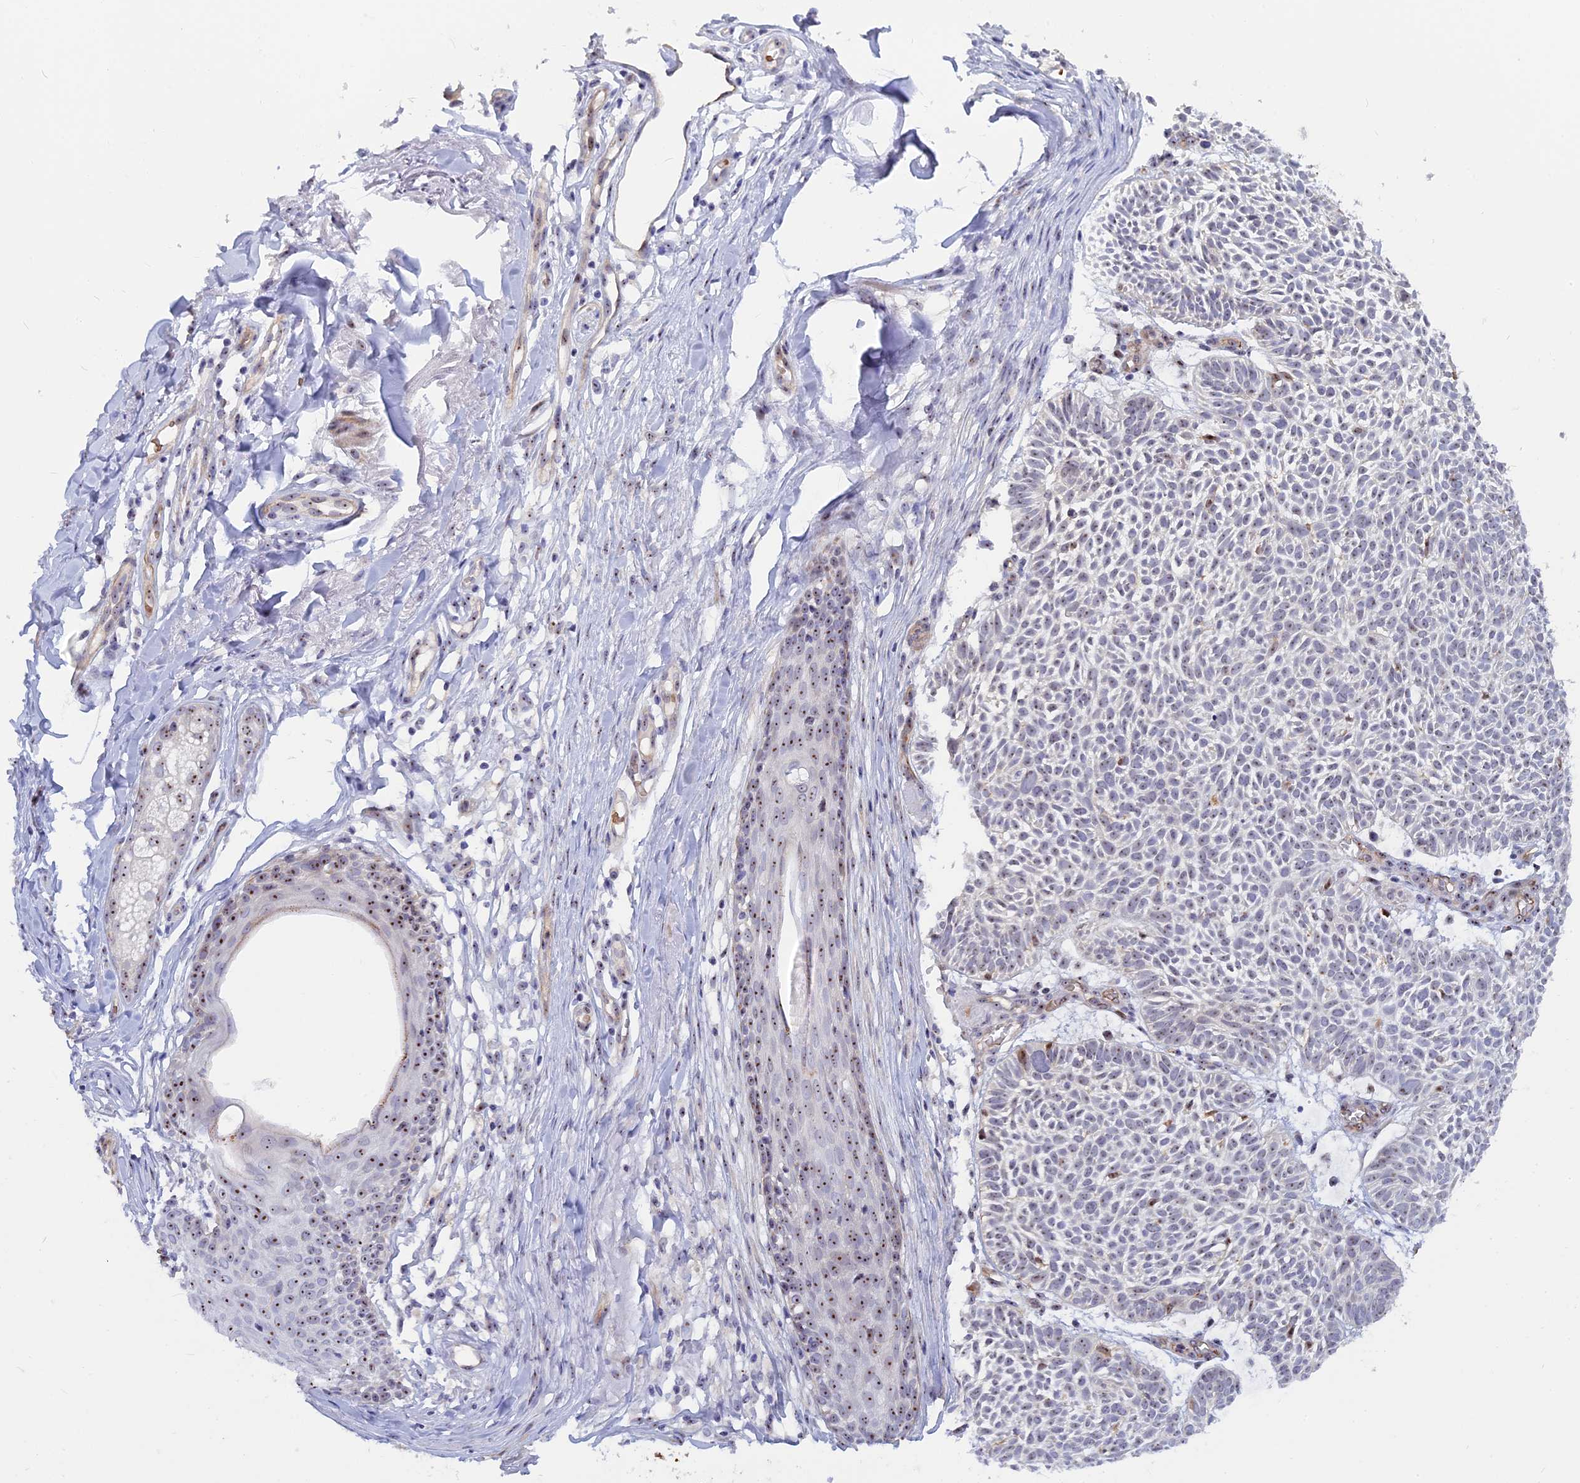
{"staining": {"intensity": "negative", "quantity": "none", "location": "none"}, "tissue": "skin cancer", "cell_type": "Tumor cells", "image_type": "cancer", "snomed": [{"axis": "morphology", "description": "Basal cell carcinoma"}, {"axis": "topography", "description": "Skin"}], "caption": "The immunohistochemistry (IHC) histopathology image has no significant expression in tumor cells of skin cancer (basal cell carcinoma) tissue.", "gene": "DBNDD1", "patient": {"sex": "male", "age": 69}}